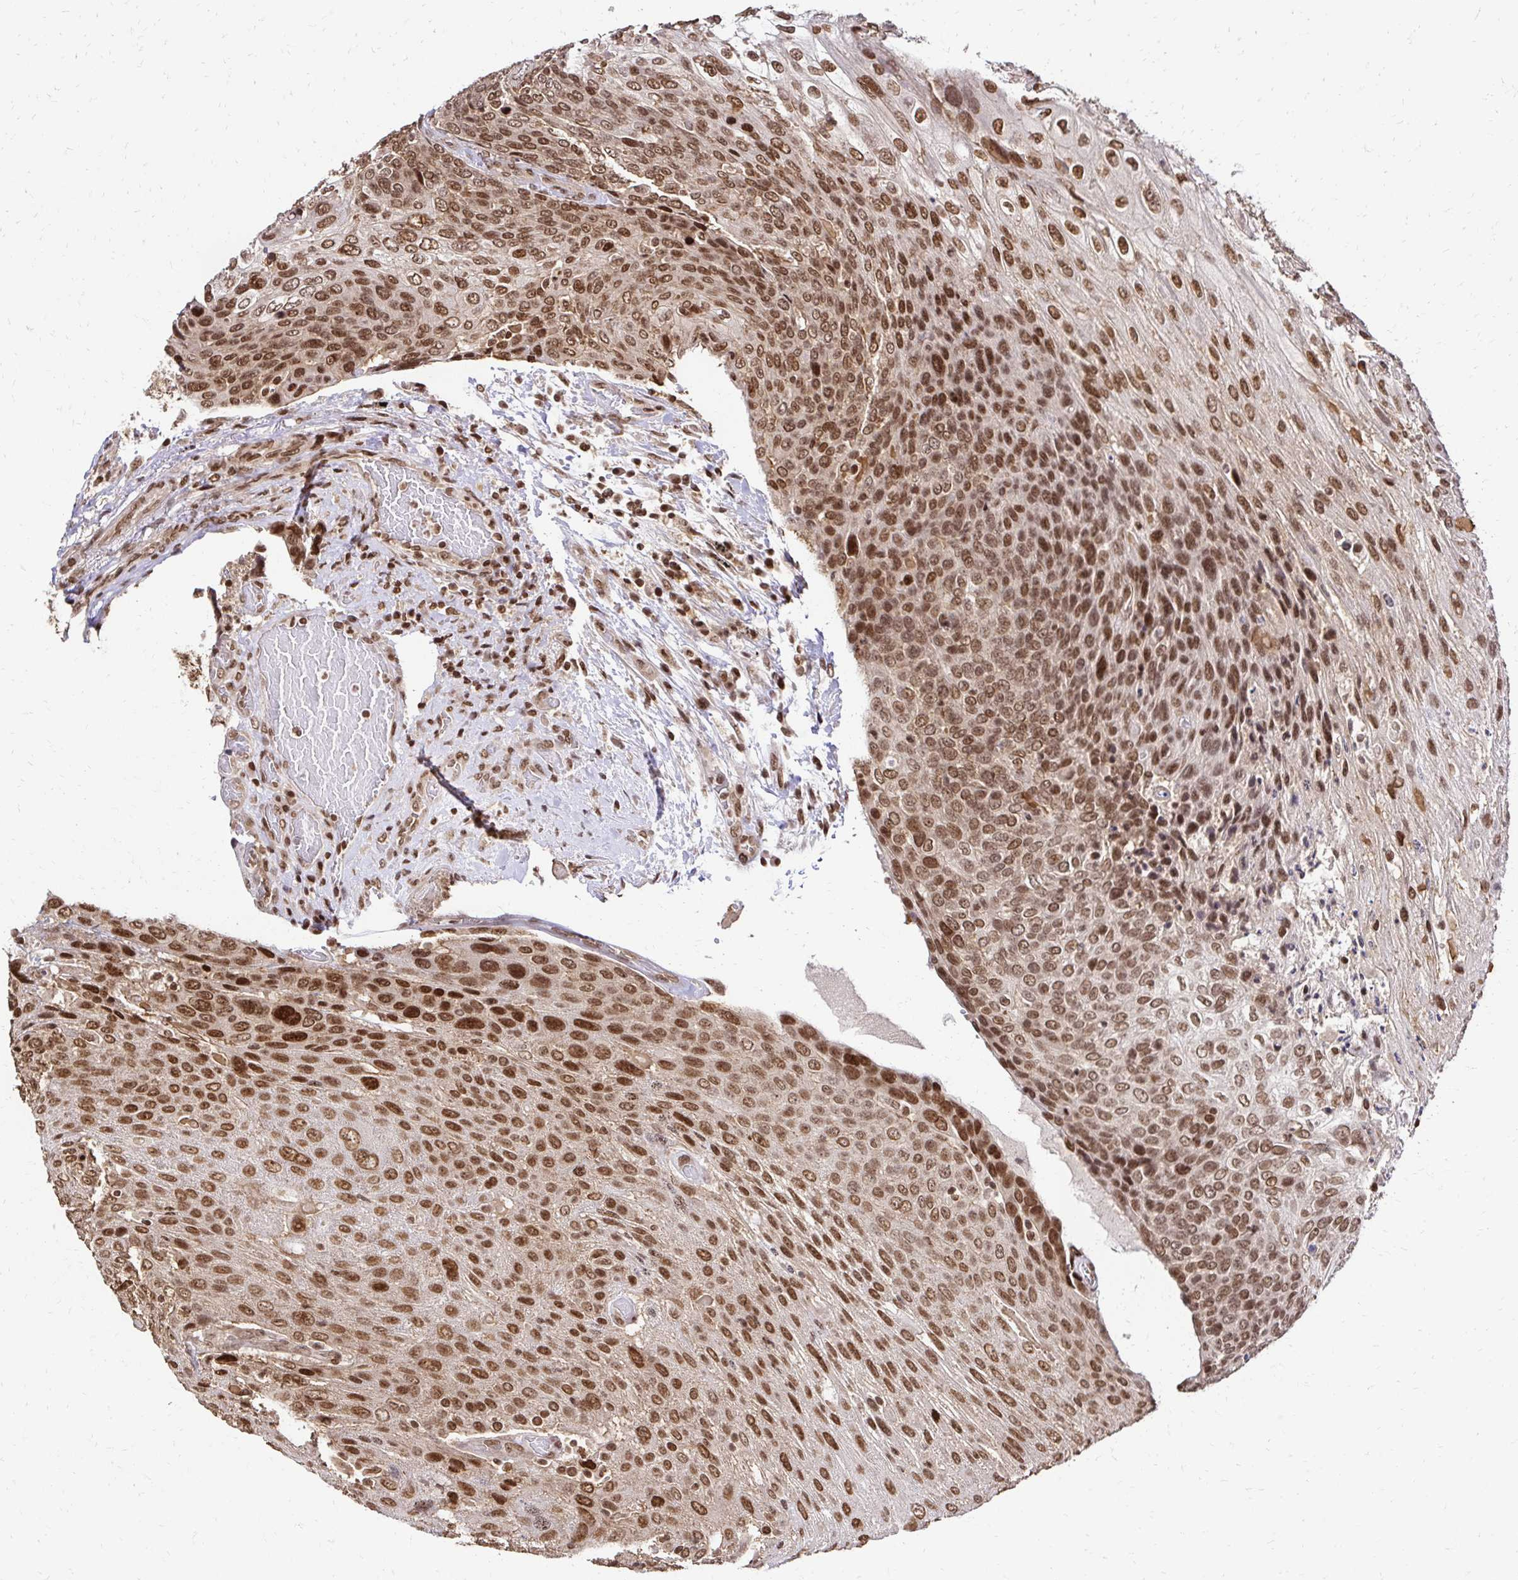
{"staining": {"intensity": "moderate", "quantity": ">75%", "location": "nuclear"}, "tissue": "urothelial cancer", "cell_type": "Tumor cells", "image_type": "cancer", "snomed": [{"axis": "morphology", "description": "Urothelial carcinoma, High grade"}, {"axis": "topography", "description": "Urinary bladder"}], "caption": "Protein analysis of high-grade urothelial carcinoma tissue displays moderate nuclear positivity in approximately >75% of tumor cells.", "gene": "GLYR1", "patient": {"sex": "female", "age": 70}}